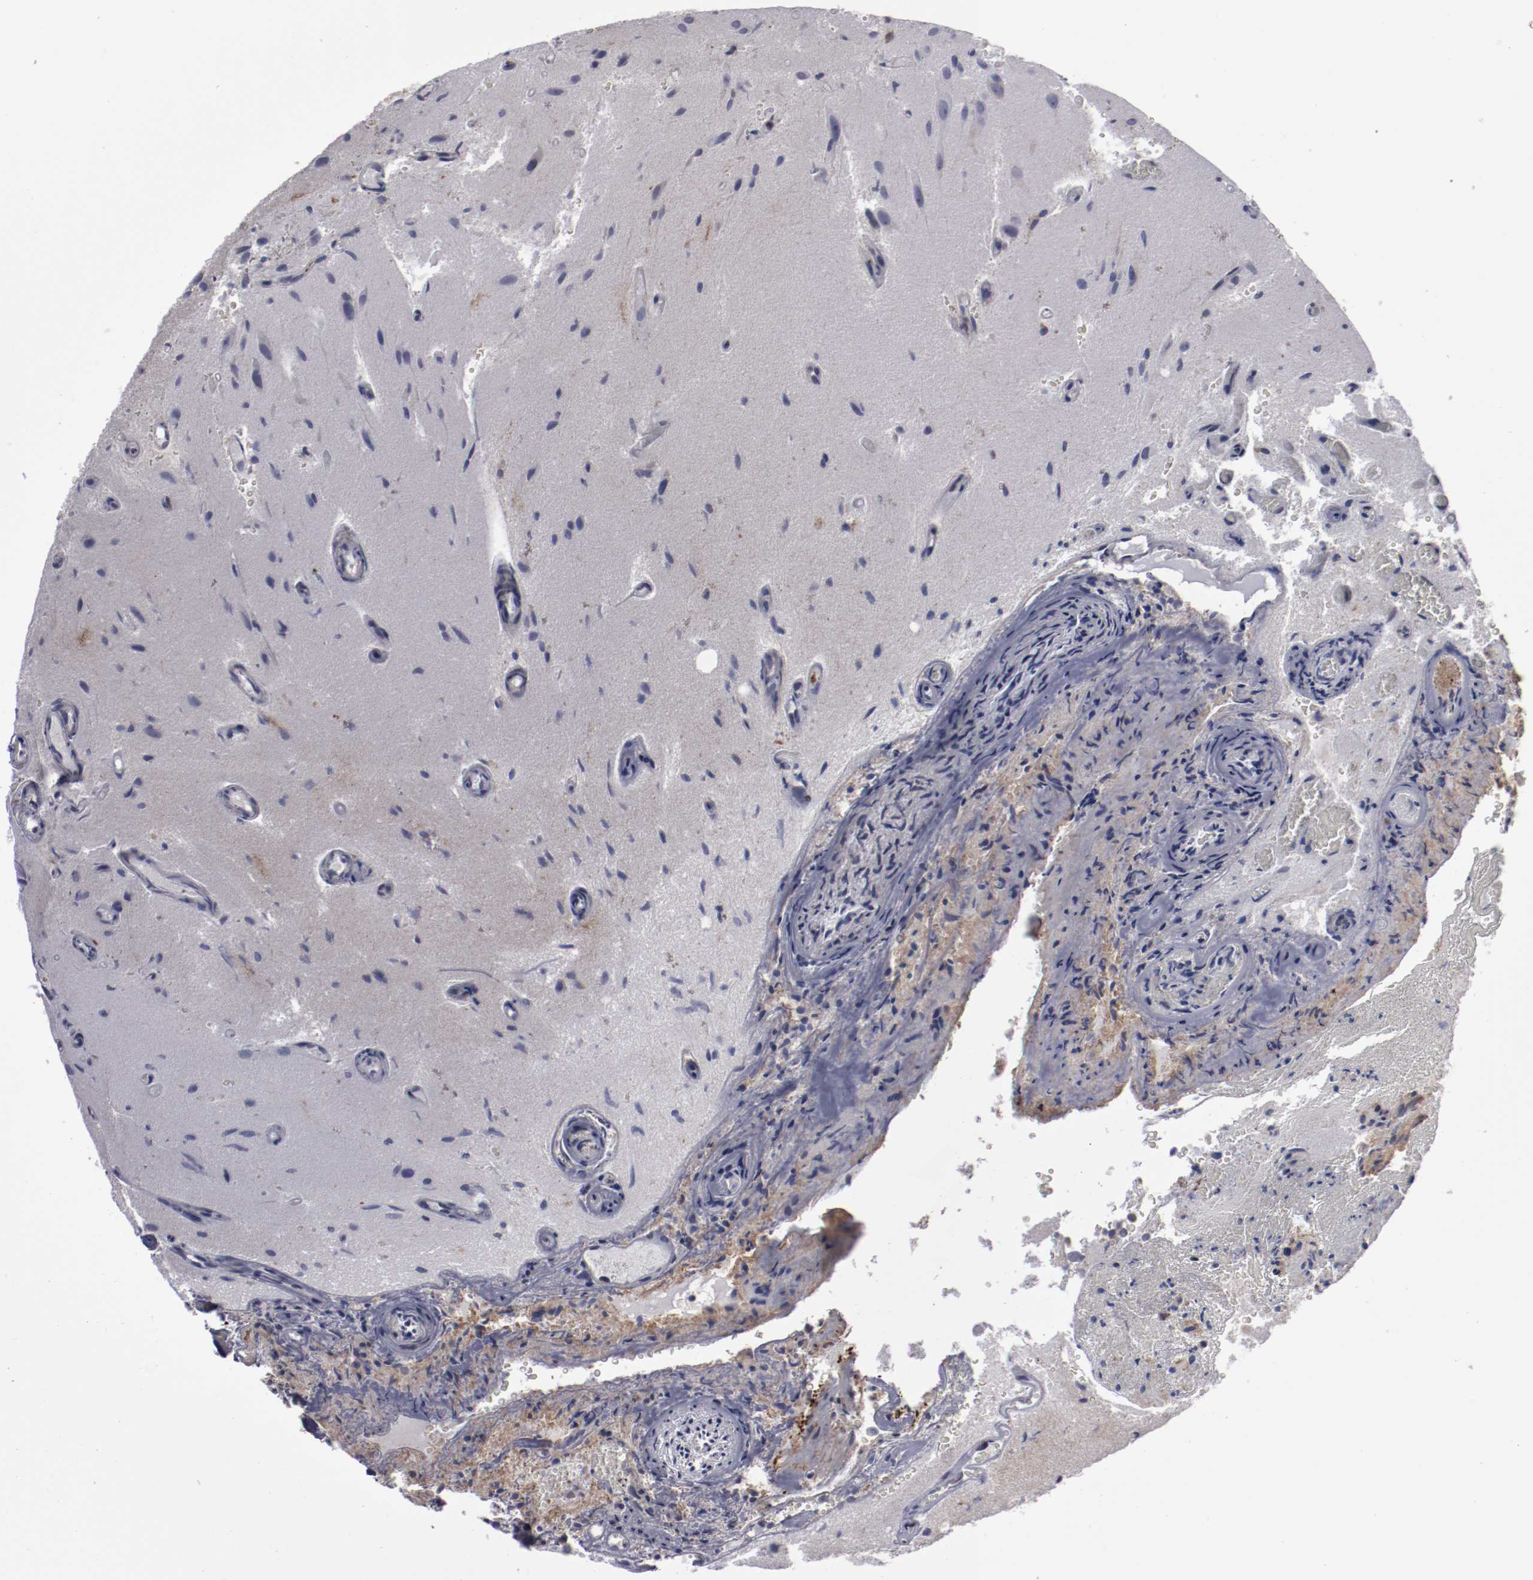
{"staining": {"intensity": "weak", "quantity": ">75%", "location": "cytoplasmic/membranous,nuclear"}, "tissue": "glioma", "cell_type": "Tumor cells", "image_type": "cancer", "snomed": [{"axis": "morphology", "description": "Normal tissue, NOS"}, {"axis": "morphology", "description": "Glioma, malignant, High grade"}, {"axis": "topography", "description": "Cerebral cortex"}], "caption": "Immunohistochemical staining of human high-grade glioma (malignant) exhibits low levels of weak cytoplasmic/membranous and nuclear positivity in approximately >75% of tumor cells.", "gene": "LEF1", "patient": {"sex": "male", "age": 75}}